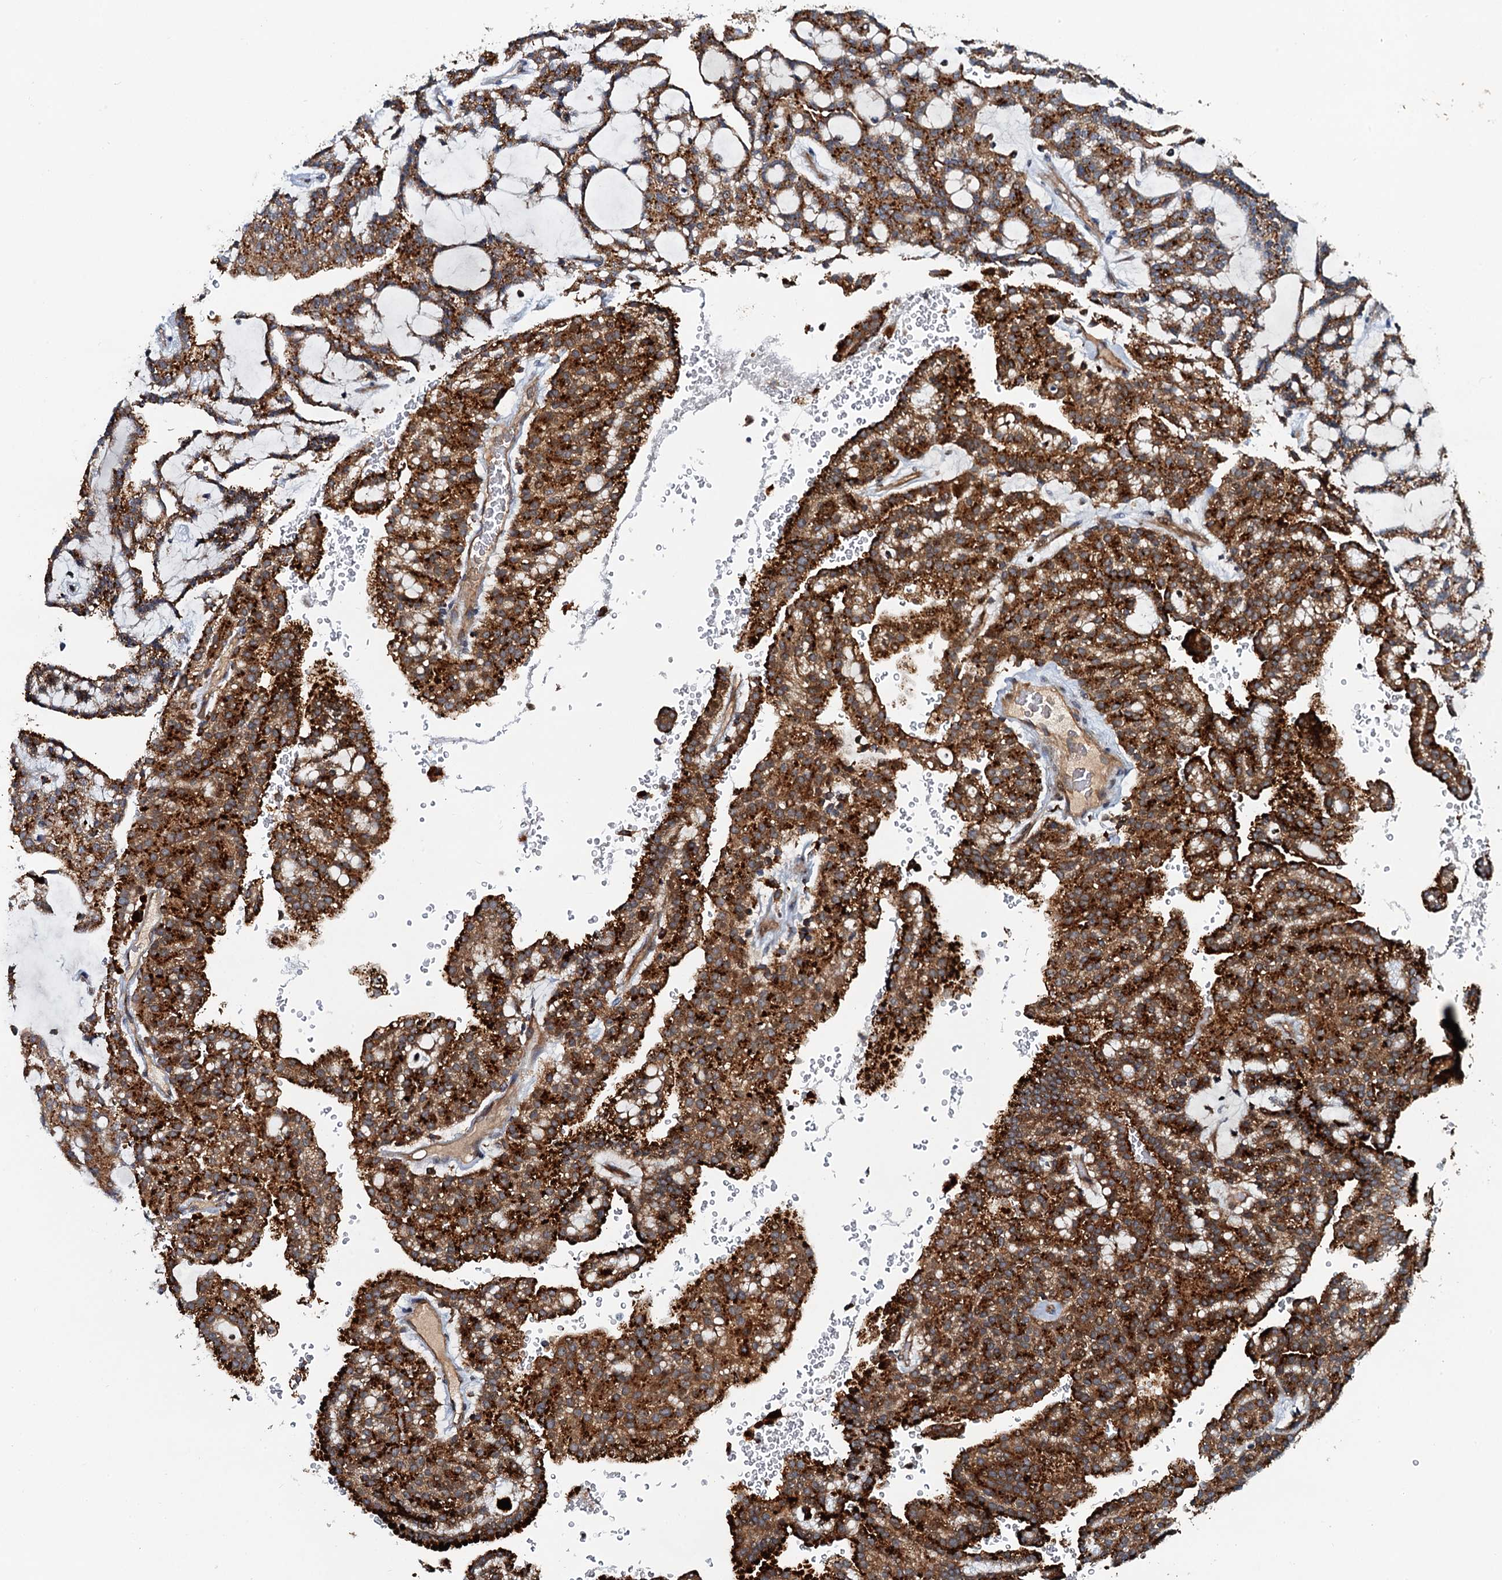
{"staining": {"intensity": "strong", "quantity": ">75%", "location": "cytoplasmic/membranous"}, "tissue": "renal cancer", "cell_type": "Tumor cells", "image_type": "cancer", "snomed": [{"axis": "morphology", "description": "Adenocarcinoma, NOS"}, {"axis": "topography", "description": "Kidney"}], "caption": "Renal cancer was stained to show a protein in brown. There is high levels of strong cytoplasmic/membranous staining in about >75% of tumor cells.", "gene": "EFL1", "patient": {"sex": "male", "age": 63}}